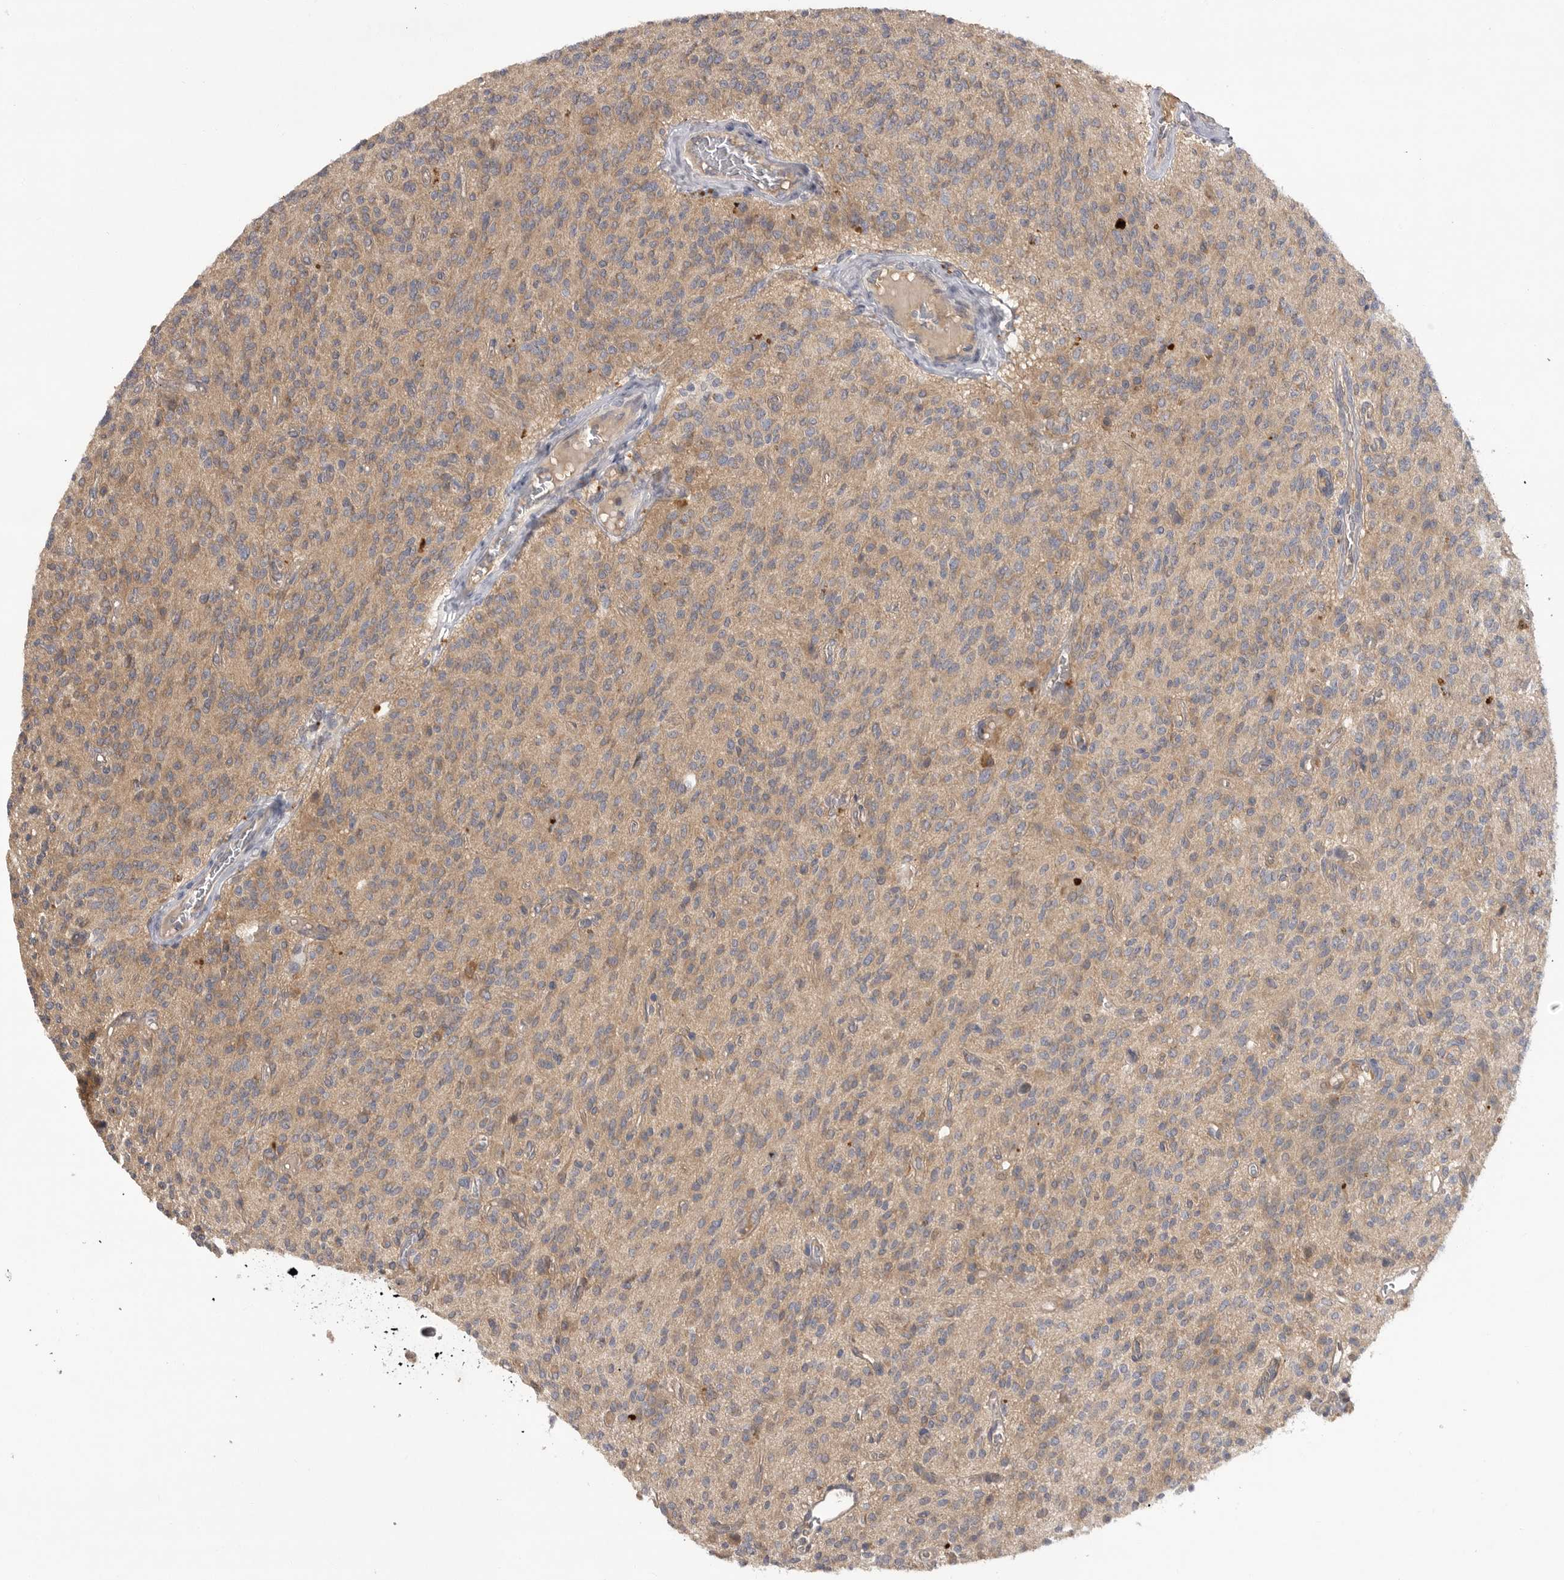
{"staining": {"intensity": "weak", "quantity": "25%-75%", "location": "cytoplasmic/membranous"}, "tissue": "glioma", "cell_type": "Tumor cells", "image_type": "cancer", "snomed": [{"axis": "morphology", "description": "Glioma, malignant, High grade"}, {"axis": "topography", "description": "Brain"}], "caption": "A high-resolution histopathology image shows IHC staining of glioma, which shows weak cytoplasmic/membranous expression in about 25%-75% of tumor cells.", "gene": "DHDDS", "patient": {"sex": "male", "age": 34}}